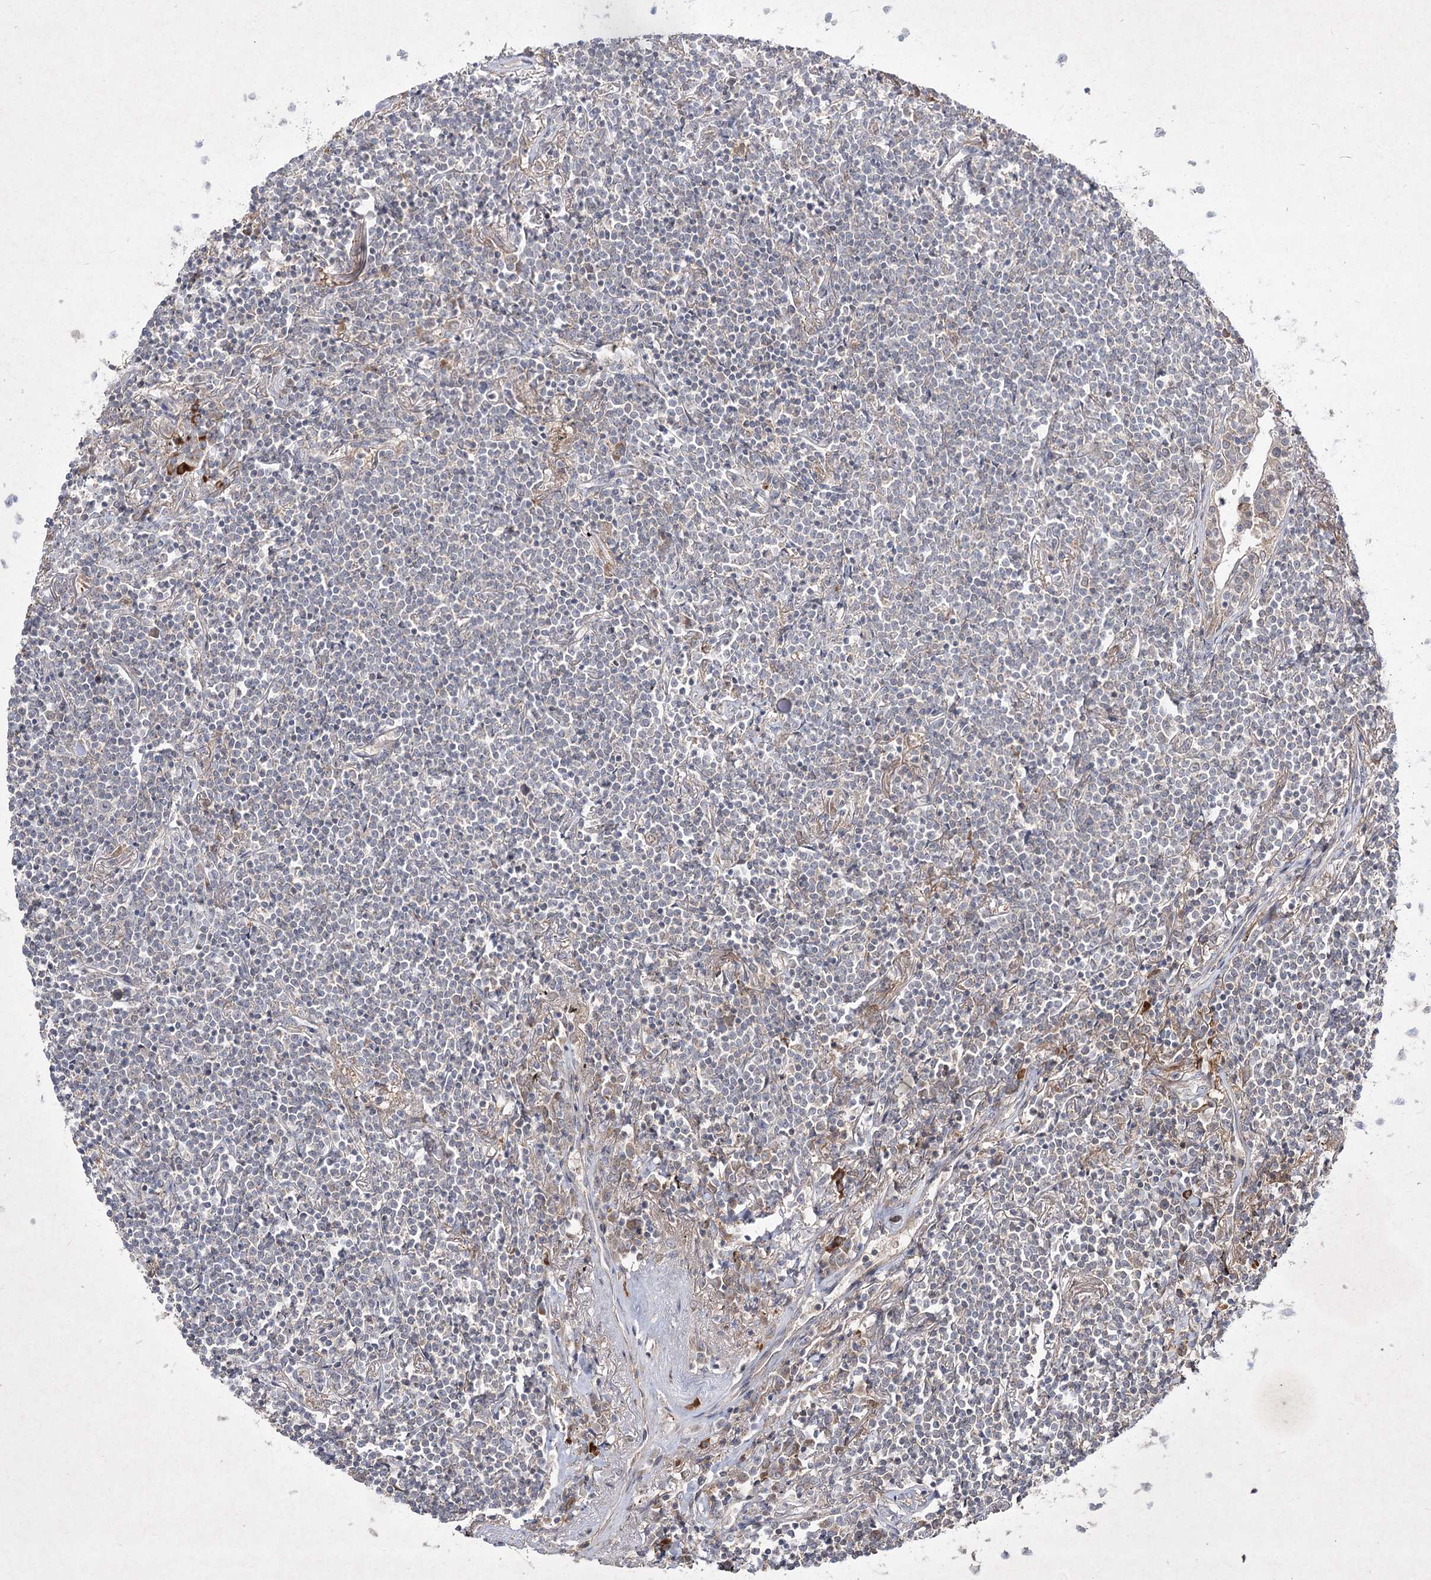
{"staining": {"intensity": "negative", "quantity": "none", "location": "none"}, "tissue": "lymphoma", "cell_type": "Tumor cells", "image_type": "cancer", "snomed": [{"axis": "morphology", "description": "Malignant lymphoma, non-Hodgkin's type, Low grade"}, {"axis": "topography", "description": "Lung"}], "caption": "Immunohistochemistry image of human lymphoma stained for a protein (brown), which shows no expression in tumor cells. Brightfield microscopy of immunohistochemistry stained with DAB (3,3'-diaminobenzidine) (brown) and hematoxylin (blue), captured at high magnification.", "gene": "CIB2", "patient": {"sex": "female", "age": 71}}